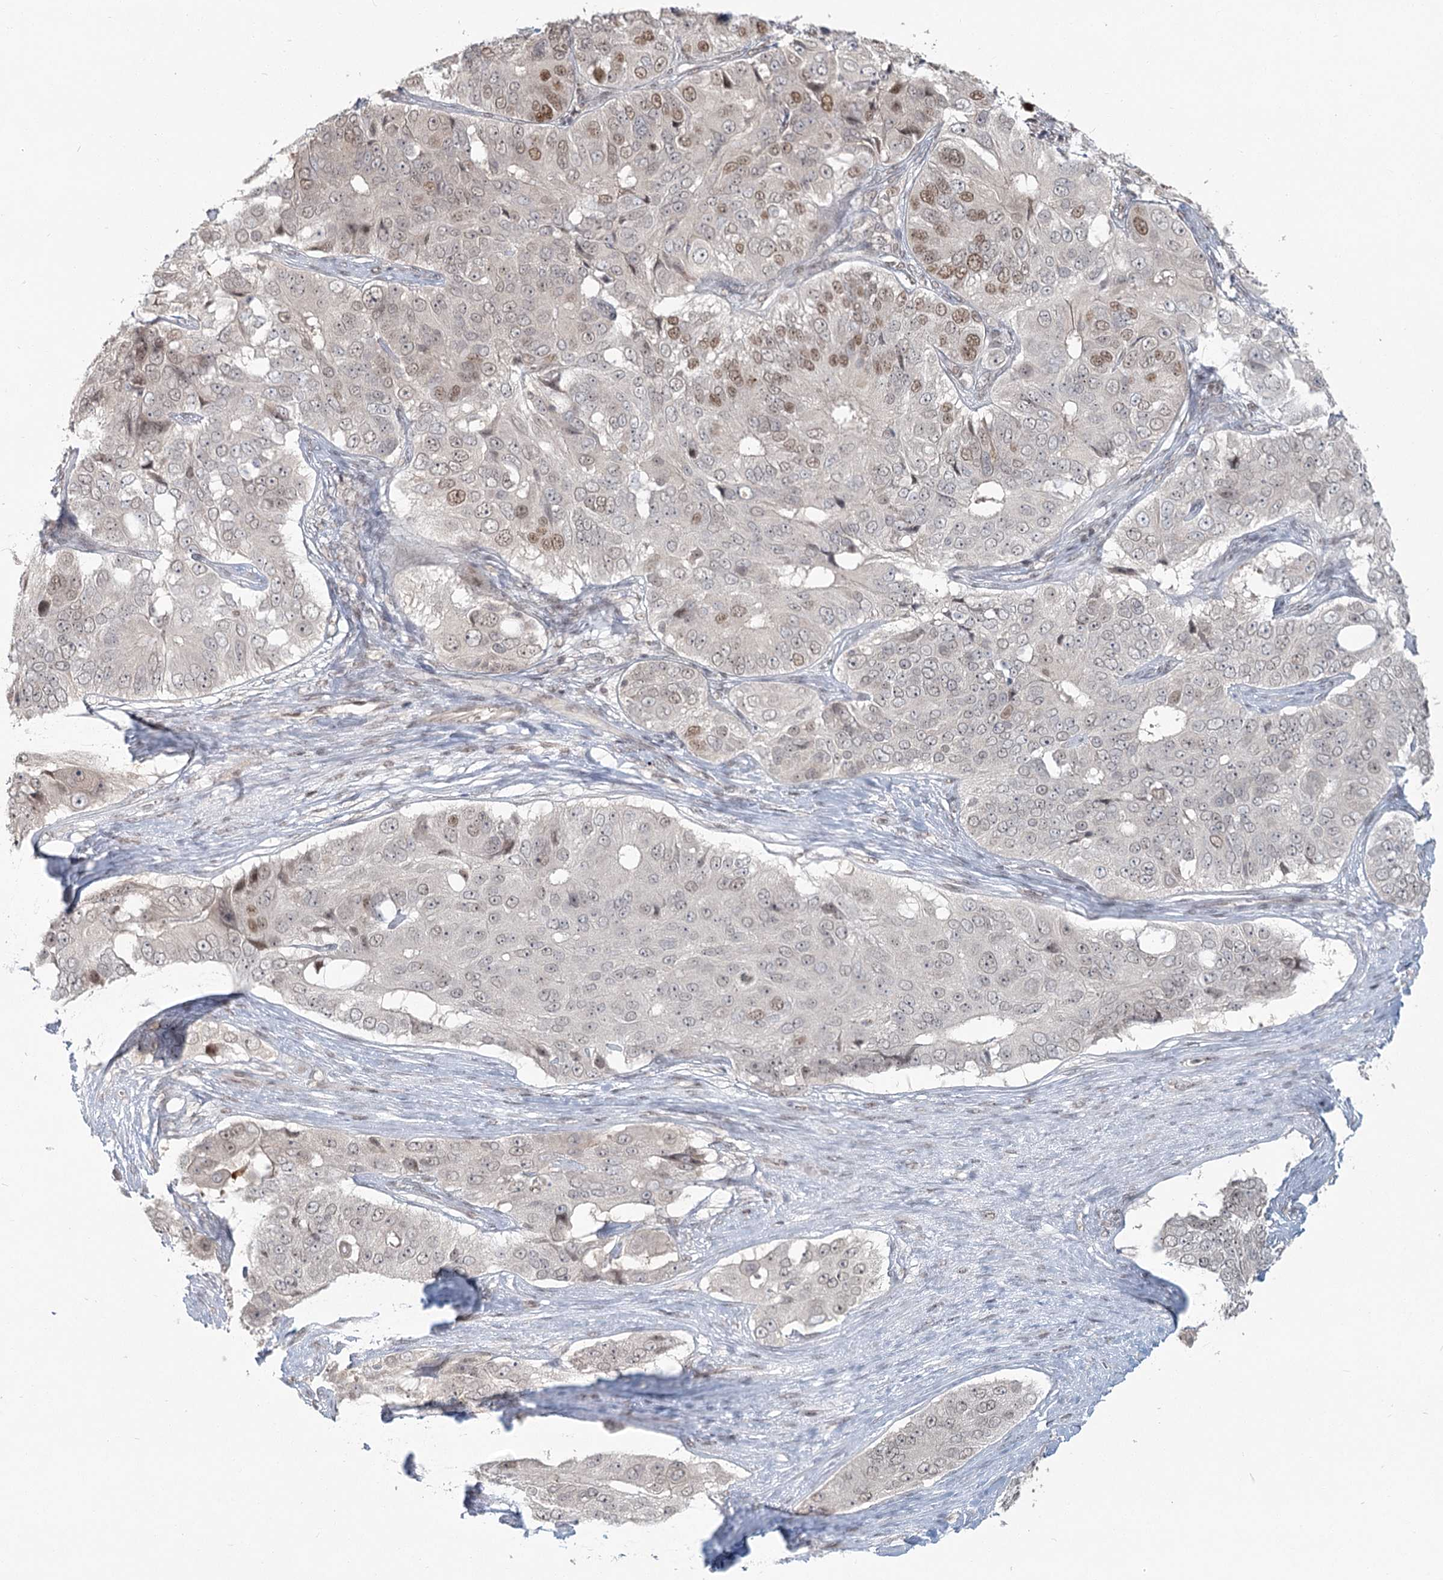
{"staining": {"intensity": "moderate", "quantity": "<25%", "location": "nuclear"}, "tissue": "ovarian cancer", "cell_type": "Tumor cells", "image_type": "cancer", "snomed": [{"axis": "morphology", "description": "Carcinoma, endometroid"}, {"axis": "topography", "description": "Ovary"}], "caption": "Protein staining of ovarian cancer tissue shows moderate nuclear staining in about <25% of tumor cells.", "gene": "R3HCC1L", "patient": {"sex": "female", "age": 51}}